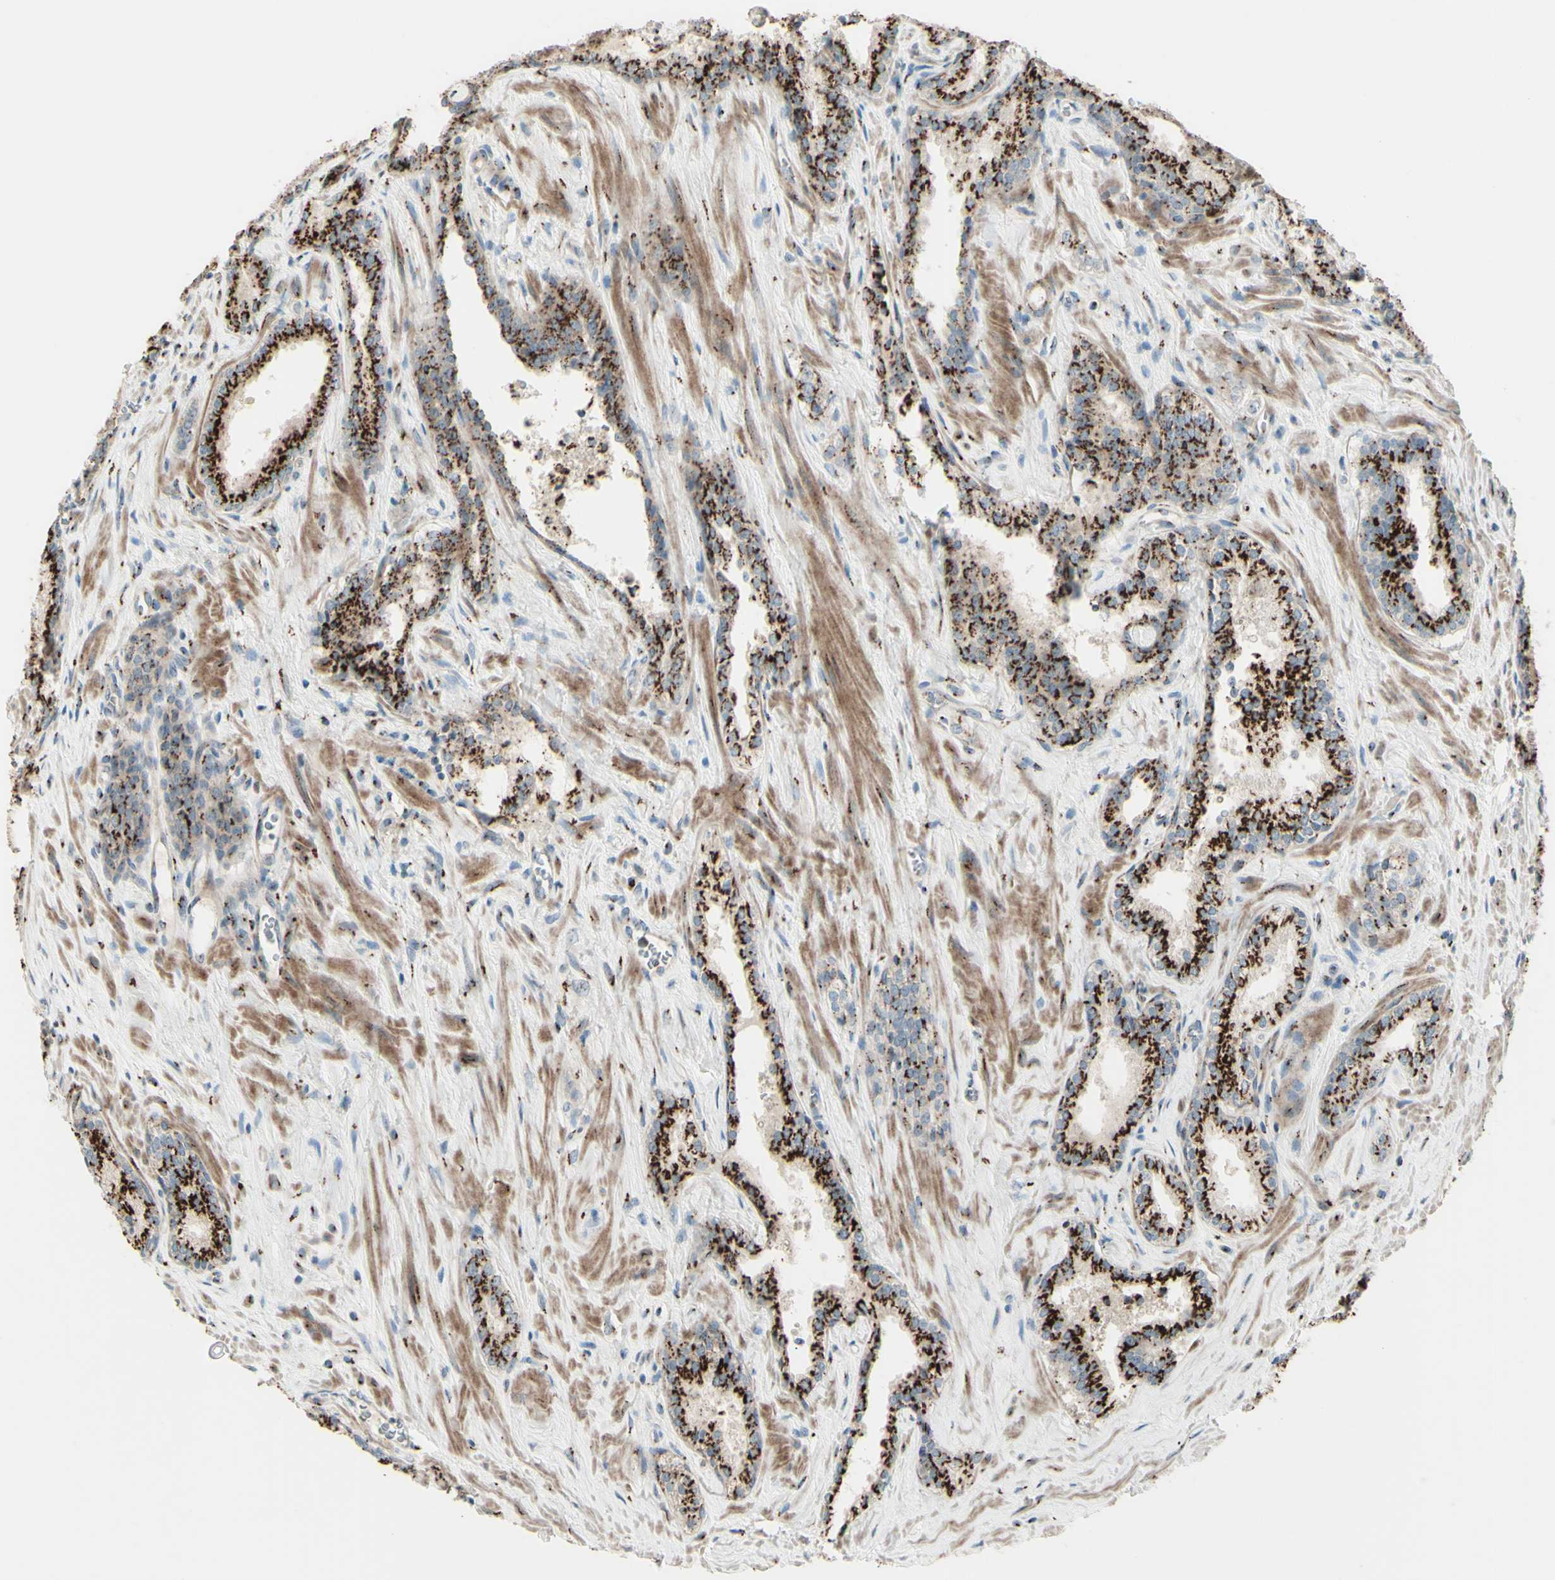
{"staining": {"intensity": "moderate", "quantity": ">75%", "location": "cytoplasmic/membranous"}, "tissue": "prostate cancer", "cell_type": "Tumor cells", "image_type": "cancer", "snomed": [{"axis": "morphology", "description": "Adenocarcinoma, Low grade"}, {"axis": "topography", "description": "Prostate"}], "caption": "IHC image of human prostate low-grade adenocarcinoma stained for a protein (brown), which exhibits medium levels of moderate cytoplasmic/membranous positivity in approximately >75% of tumor cells.", "gene": "BPNT2", "patient": {"sex": "male", "age": 60}}